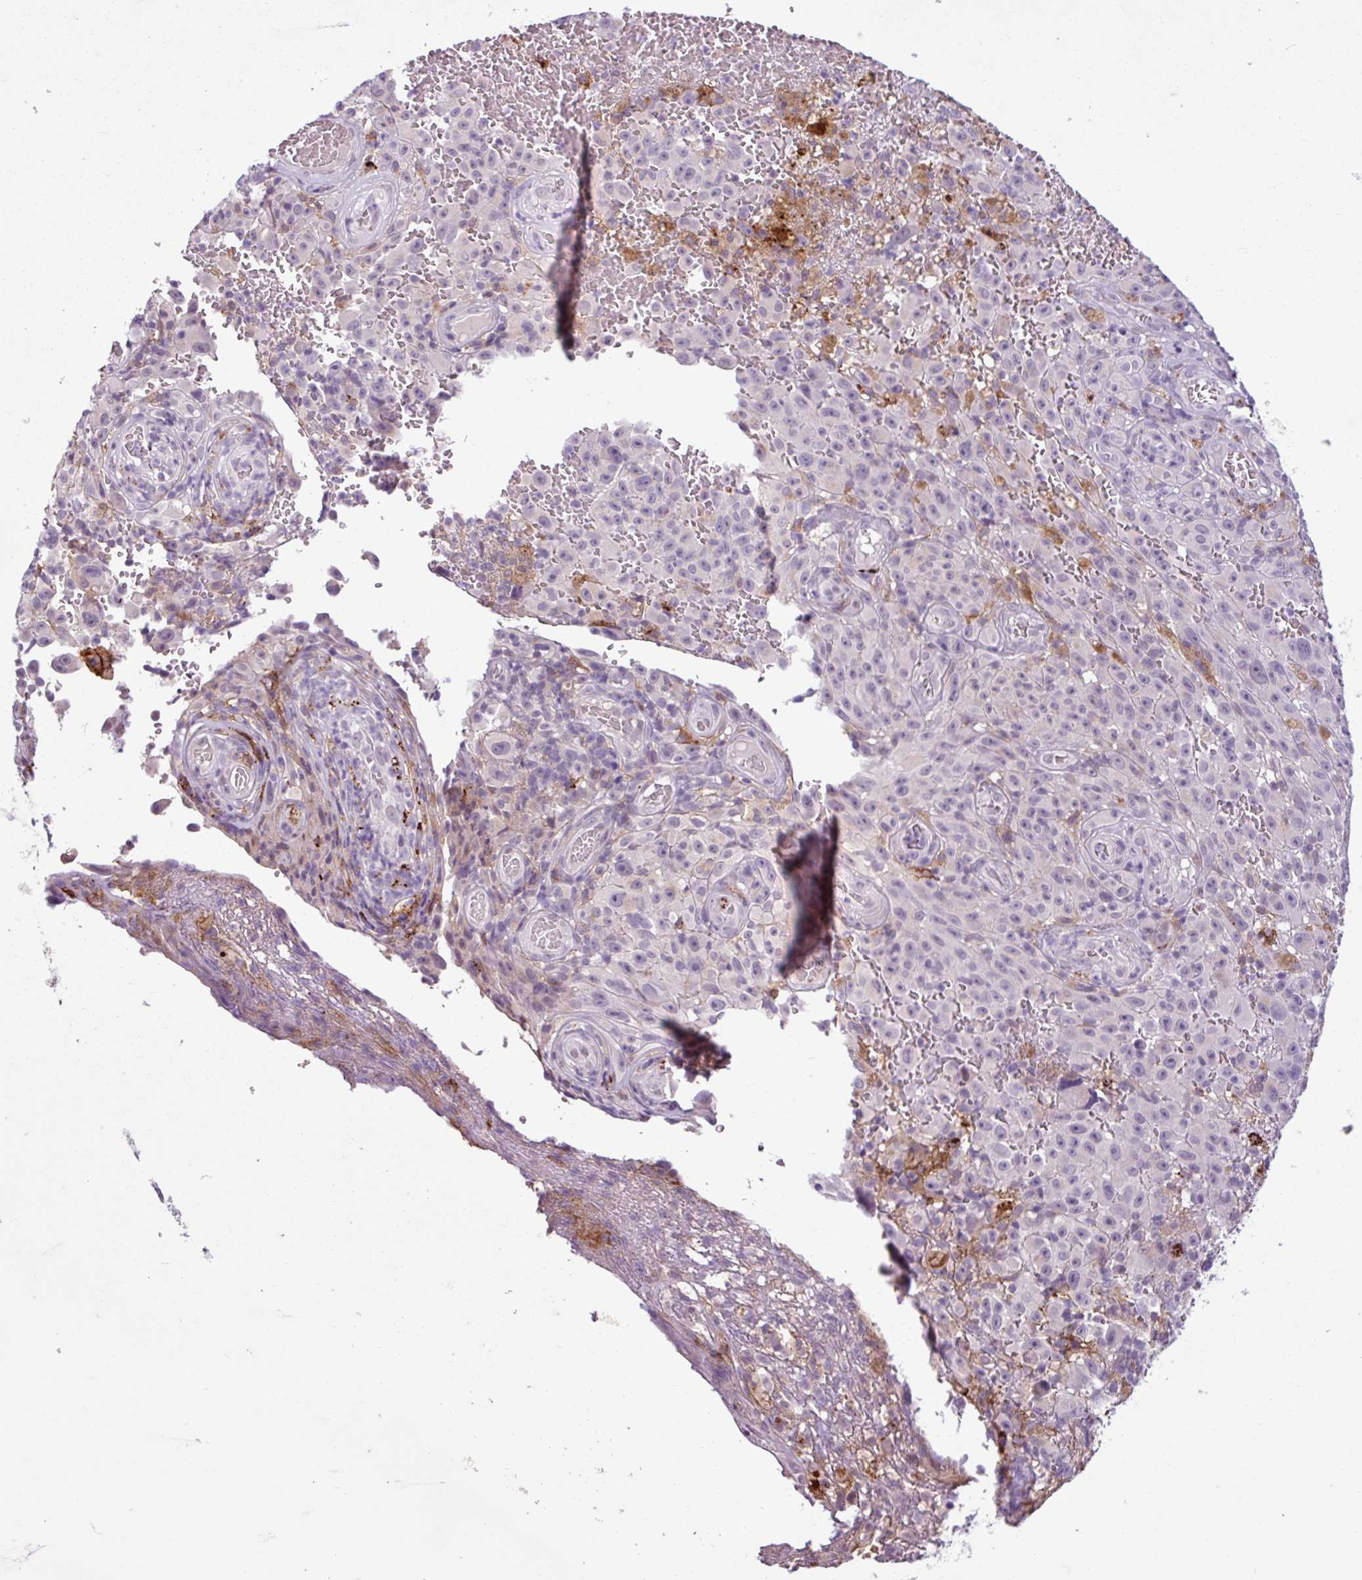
{"staining": {"intensity": "negative", "quantity": "none", "location": "none"}, "tissue": "melanoma", "cell_type": "Tumor cells", "image_type": "cancer", "snomed": [{"axis": "morphology", "description": "Malignant melanoma, NOS"}, {"axis": "topography", "description": "Skin"}], "caption": "Protein analysis of melanoma shows no significant staining in tumor cells.", "gene": "C9orf24", "patient": {"sex": "female", "age": 82}}